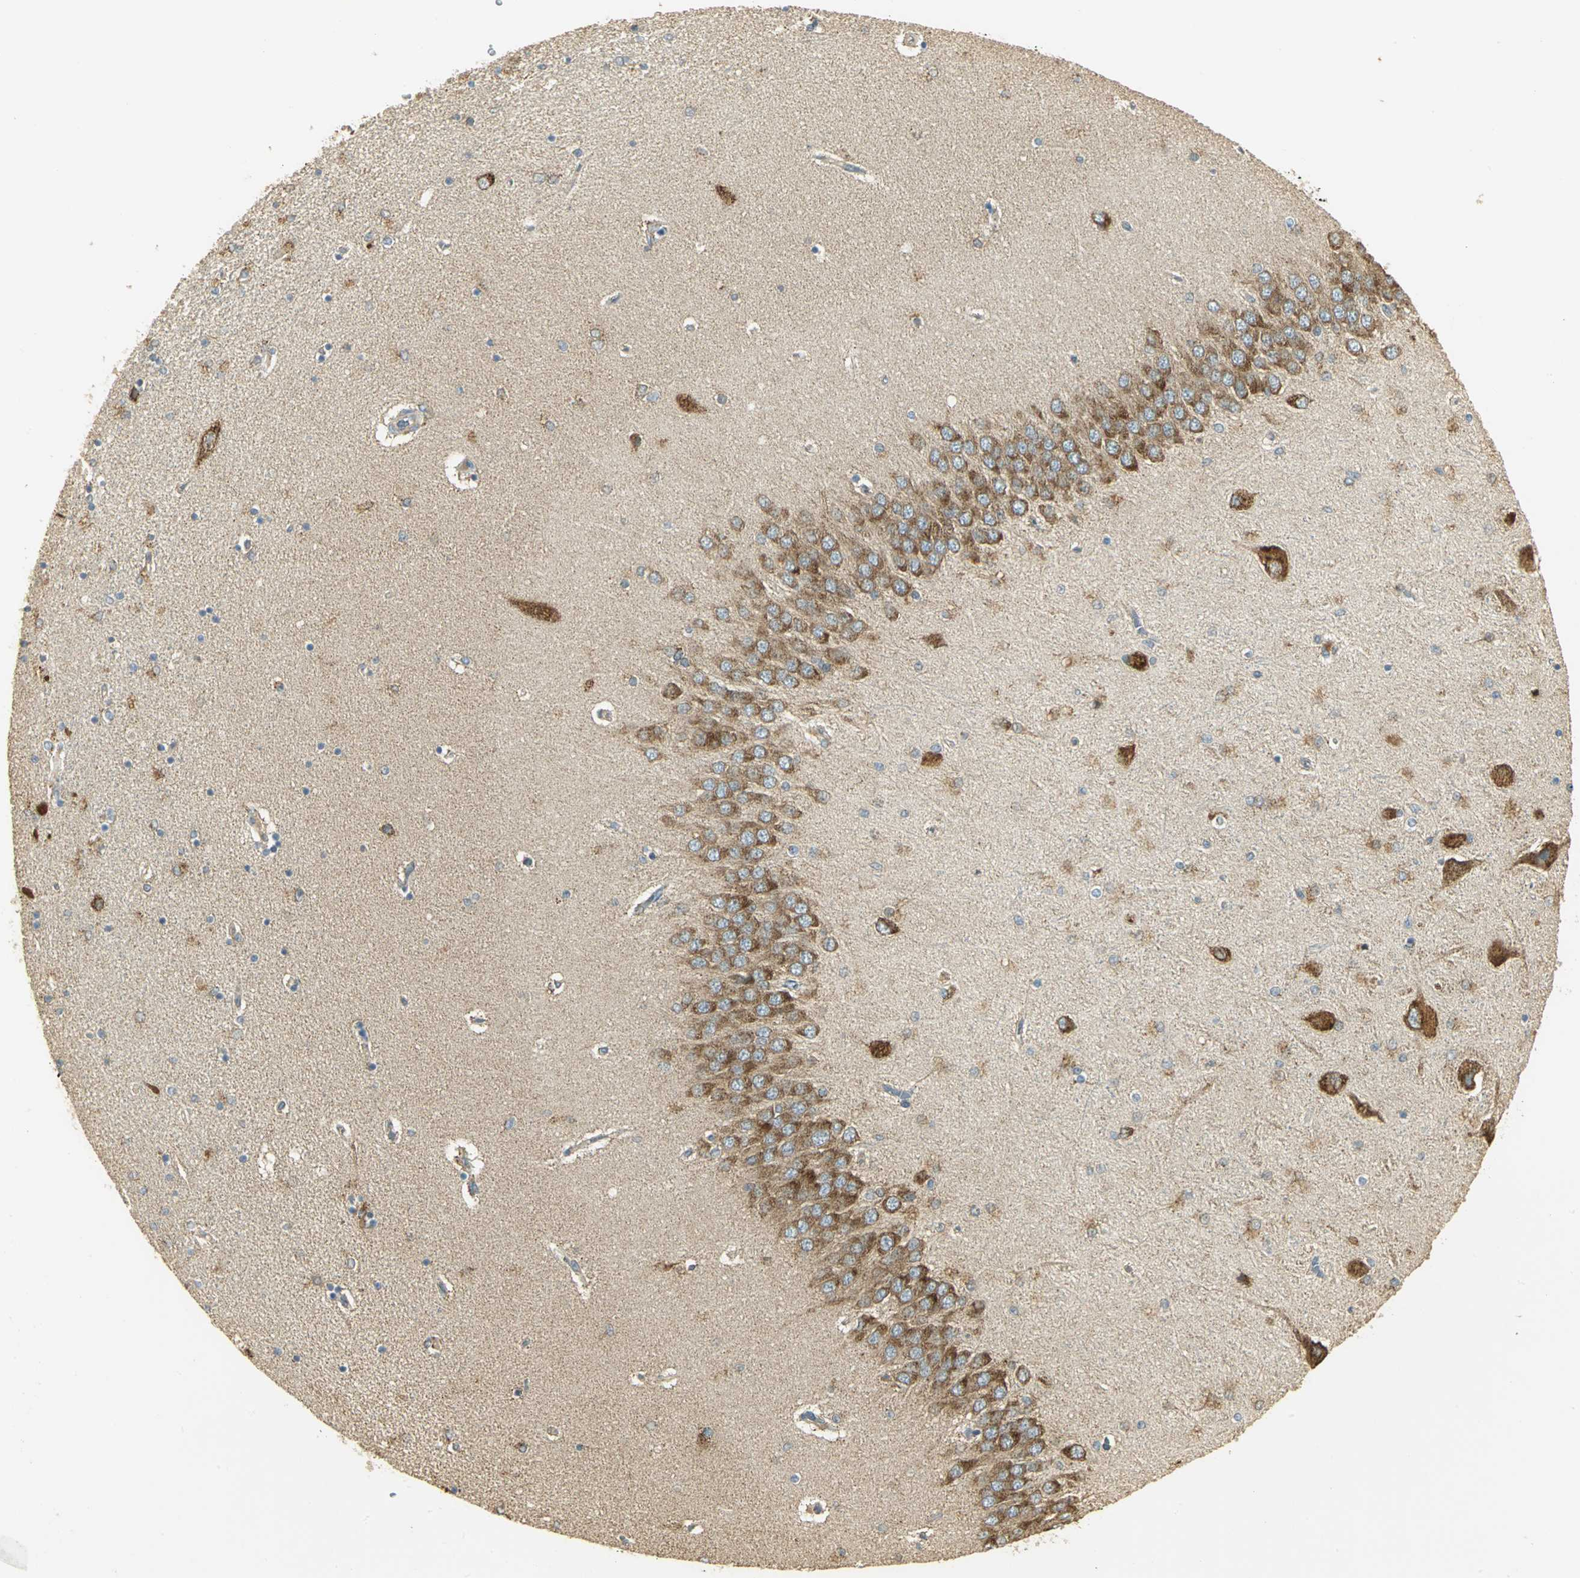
{"staining": {"intensity": "moderate", "quantity": "25%-75%", "location": "cytoplasmic/membranous"}, "tissue": "hippocampus", "cell_type": "Glial cells", "image_type": "normal", "snomed": [{"axis": "morphology", "description": "Normal tissue, NOS"}, {"axis": "topography", "description": "Hippocampus"}], "caption": "Immunohistochemical staining of benign human hippocampus displays moderate cytoplasmic/membranous protein expression in about 25%-75% of glial cells.", "gene": "RARS1", "patient": {"sex": "female", "age": 54}}